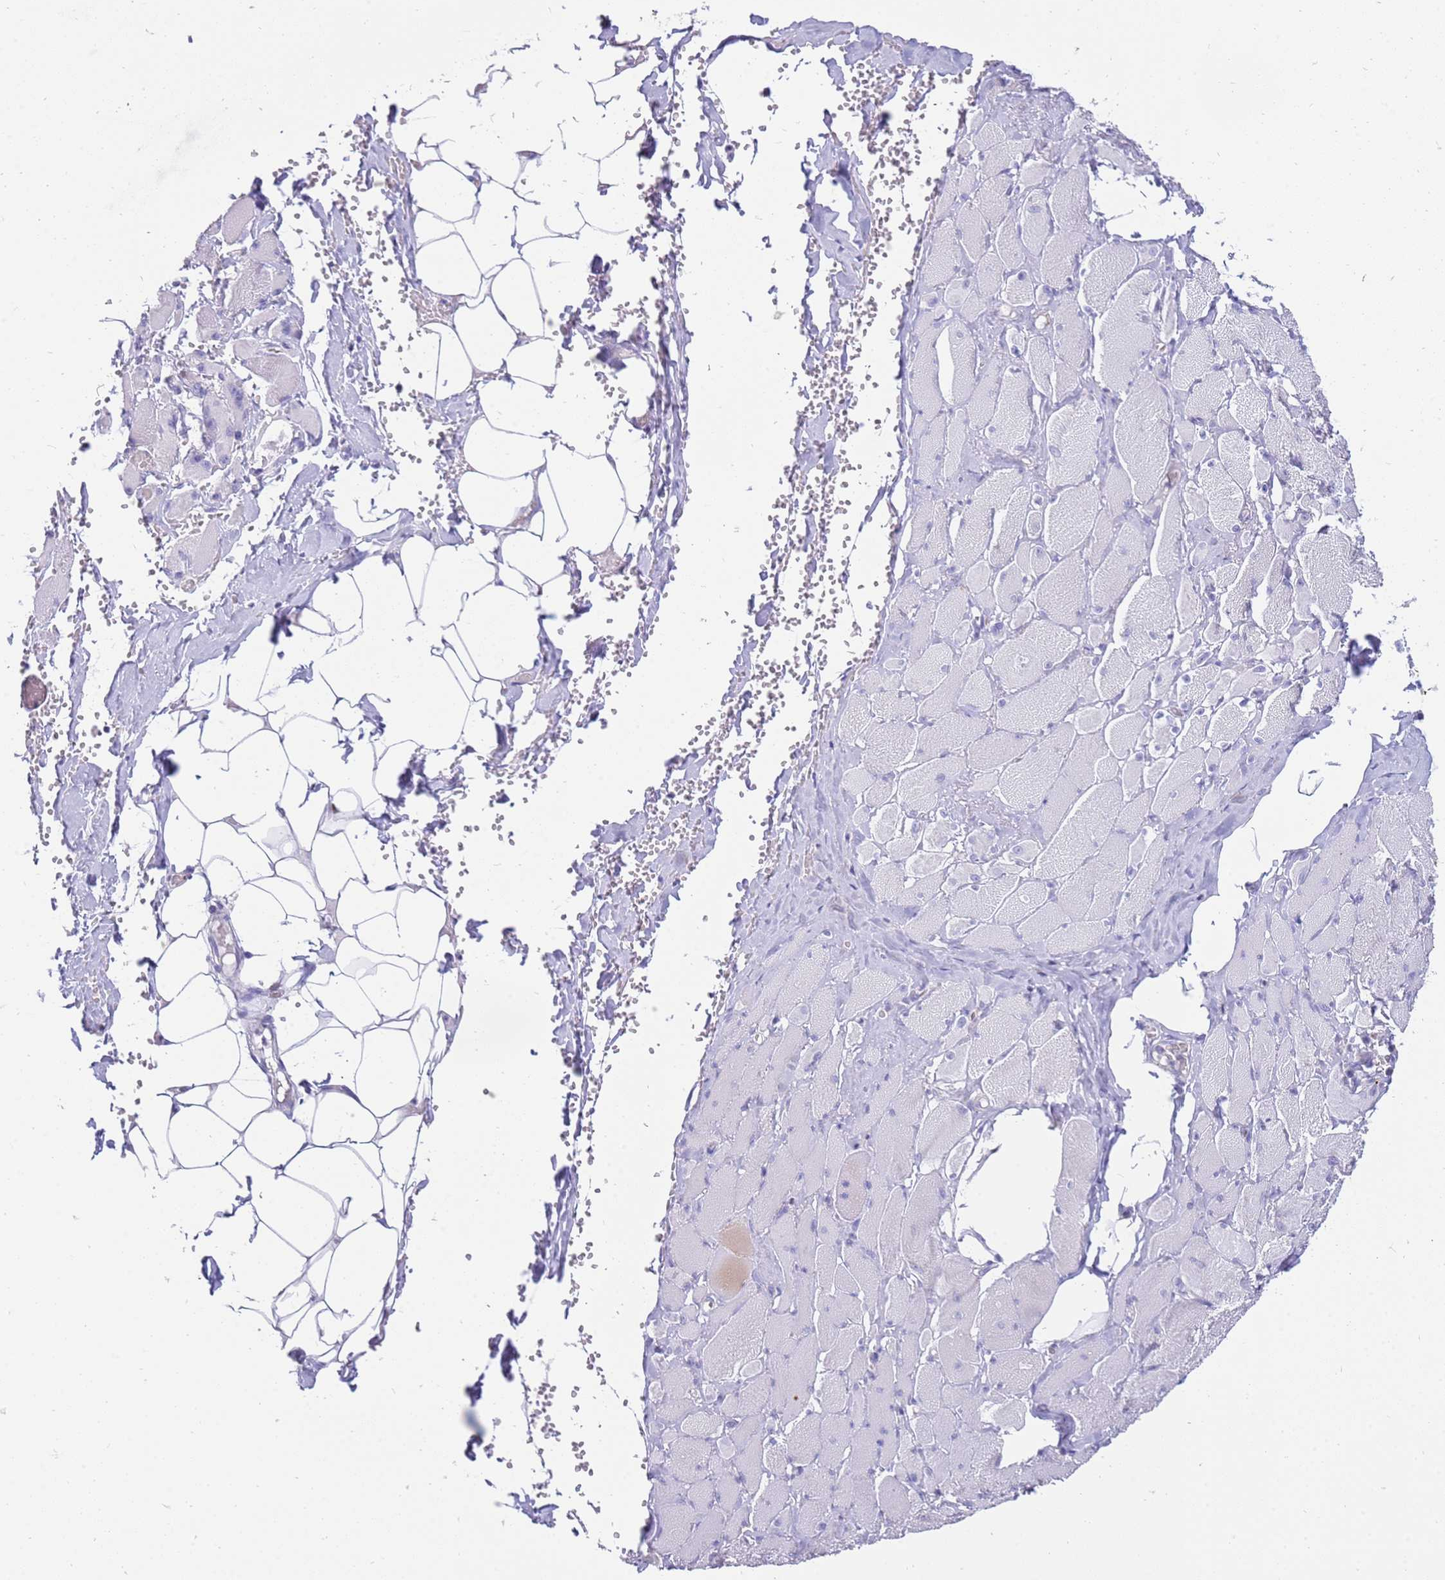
{"staining": {"intensity": "negative", "quantity": "none", "location": "none"}, "tissue": "skeletal muscle", "cell_type": "Myocytes", "image_type": "normal", "snomed": [{"axis": "morphology", "description": "Normal tissue, NOS"}, {"axis": "morphology", "description": "Basal cell carcinoma"}, {"axis": "topography", "description": "Skeletal muscle"}], "caption": "DAB (3,3'-diaminobenzidine) immunohistochemical staining of unremarkable skeletal muscle demonstrates no significant expression in myocytes. (Brightfield microscopy of DAB immunohistochemistry at high magnification).", "gene": "STK25", "patient": {"sex": "female", "age": 64}}